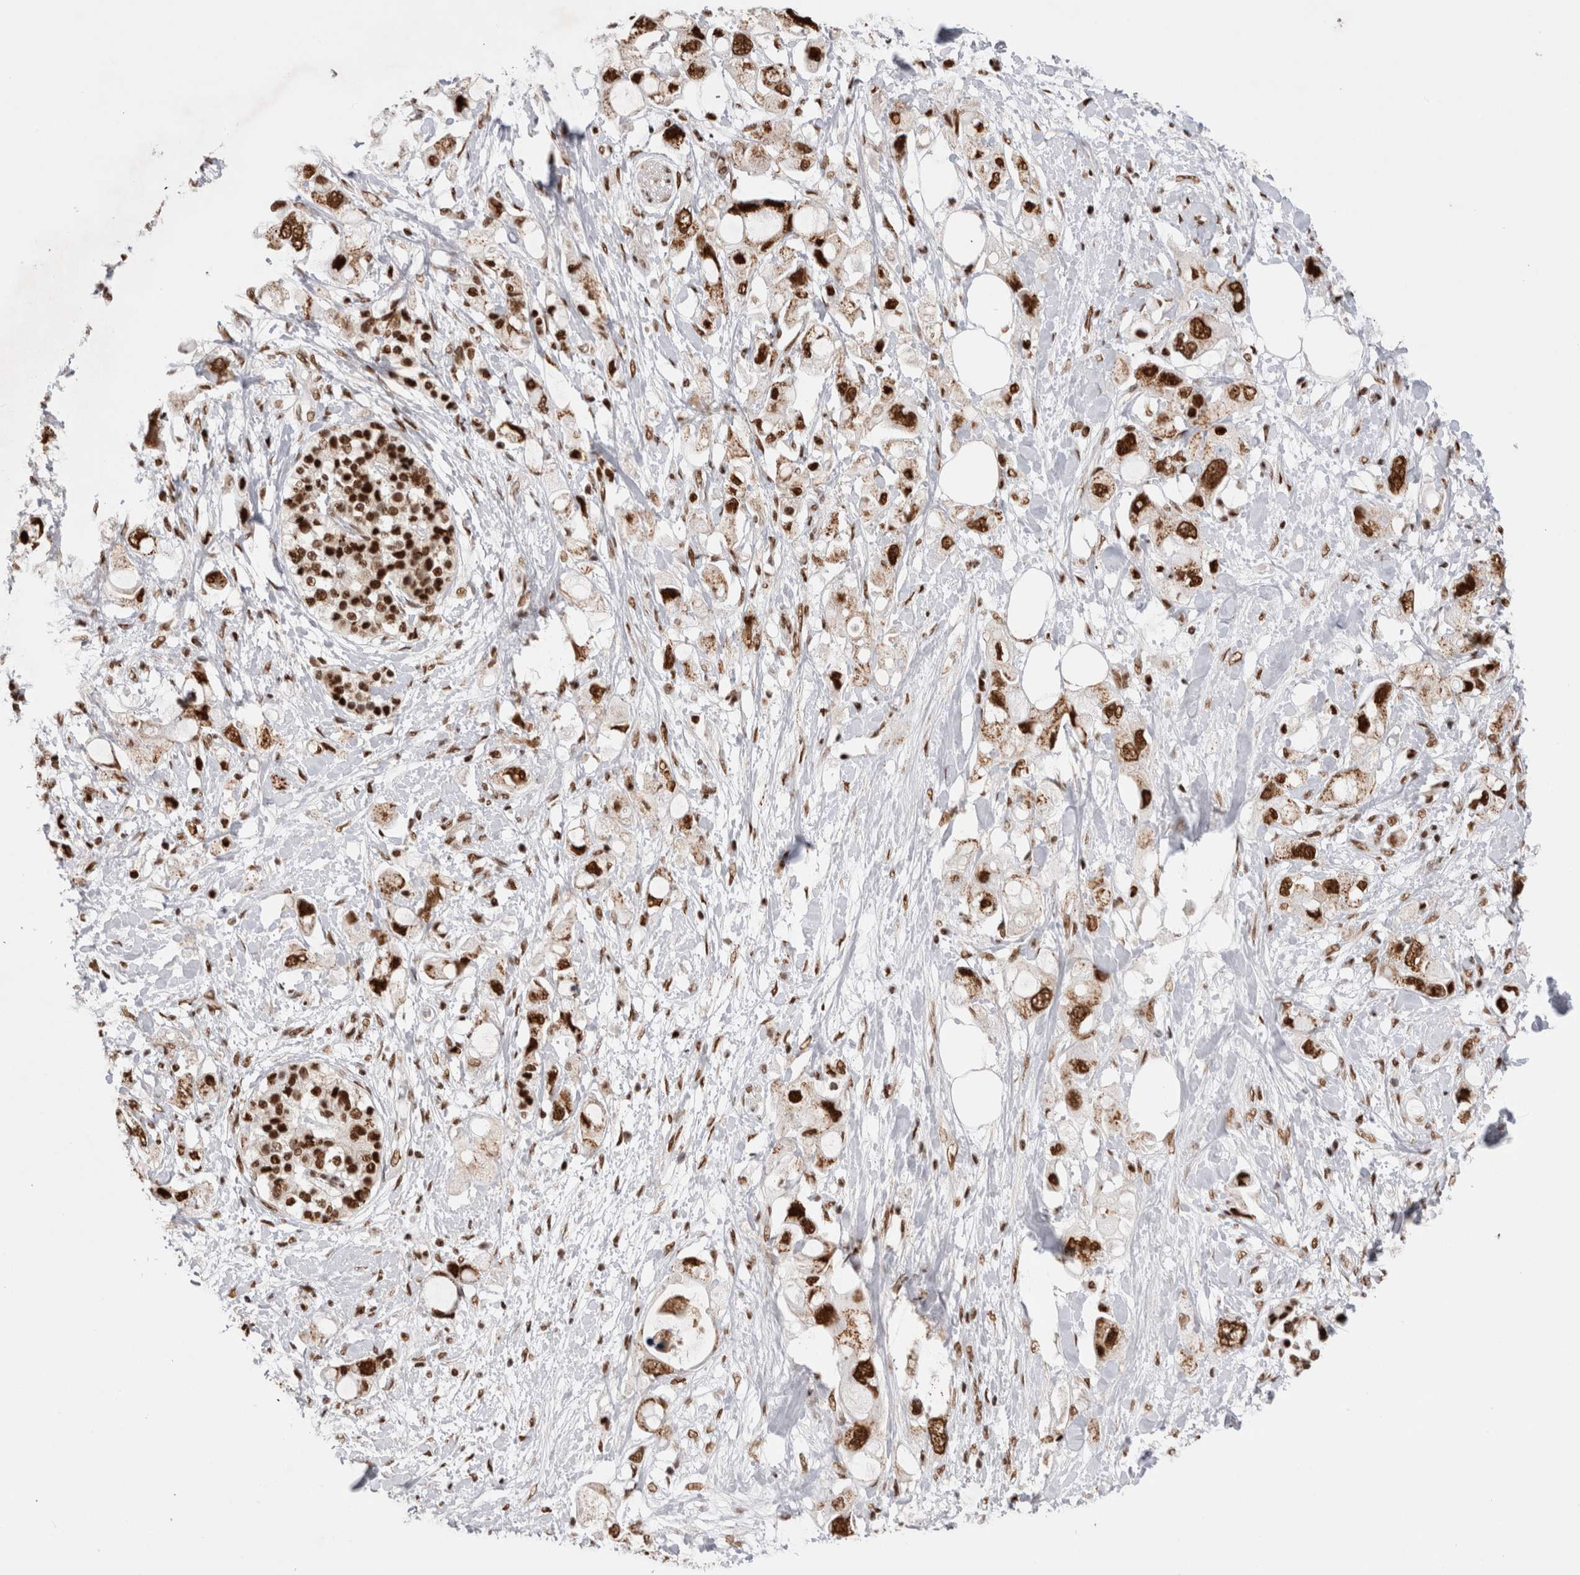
{"staining": {"intensity": "strong", "quantity": ">75%", "location": "nuclear"}, "tissue": "pancreatic cancer", "cell_type": "Tumor cells", "image_type": "cancer", "snomed": [{"axis": "morphology", "description": "Adenocarcinoma, NOS"}, {"axis": "topography", "description": "Pancreas"}], "caption": "Immunohistochemical staining of human pancreatic cancer (adenocarcinoma) displays high levels of strong nuclear staining in approximately >75% of tumor cells.", "gene": "EYA2", "patient": {"sex": "female", "age": 56}}